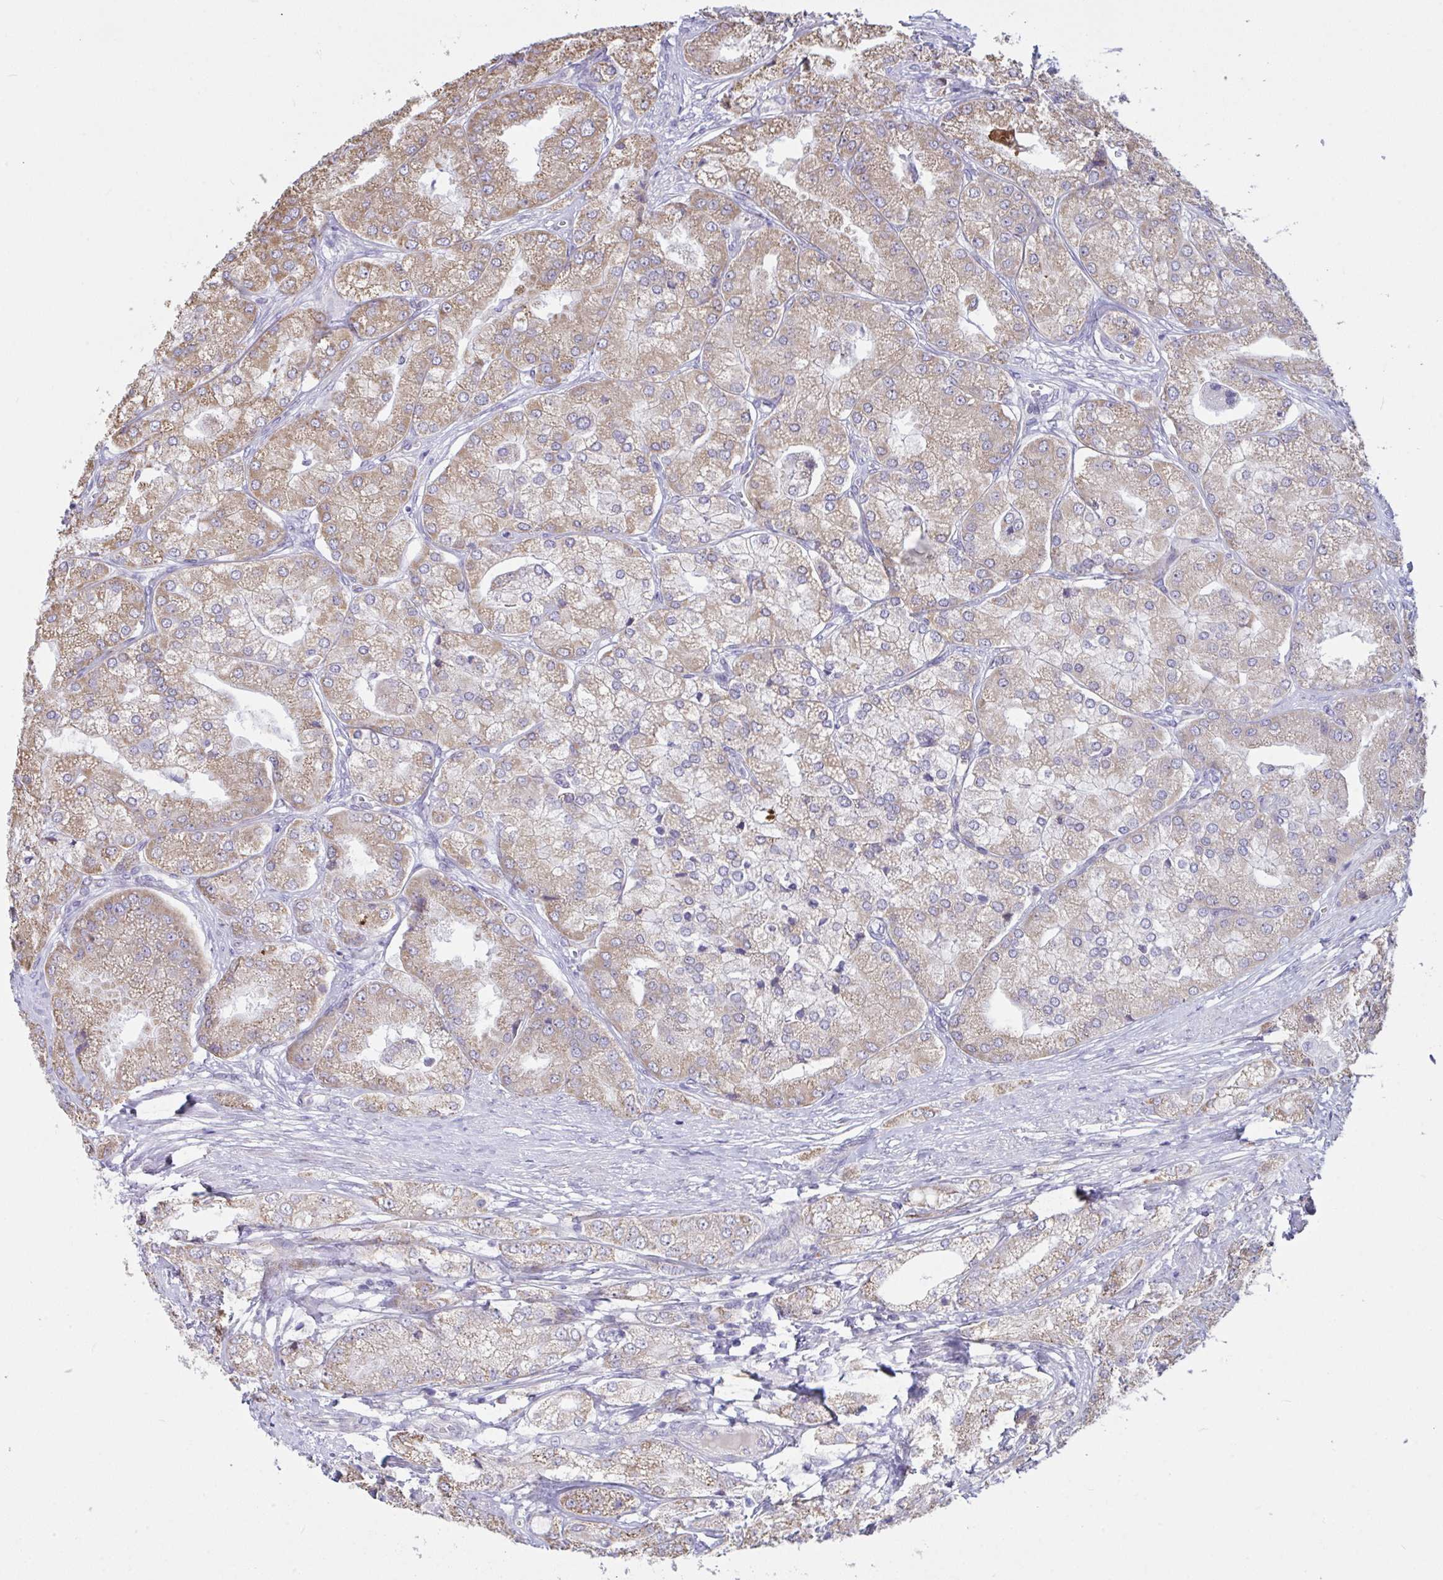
{"staining": {"intensity": "weak", "quantity": "25%-75%", "location": "cytoplasmic/membranous"}, "tissue": "prostate cancer", "cell_type": "Tumor cells", "image_type": "cancer", "snomed": [{"axis": "morphology", "description": "Adenocarcinoma, High grade"}, {"axis": "topography", "description": "Prostate"}], "caption": "Protein staining of prostate cancer (high-grade adenocarcinoma) tissue reveals weak cytoplasmic/membranous positivity in approximately 25%-75% of tumor cells.", "gene": "IL37", "patient": {"sex": "male", "age": 61}}